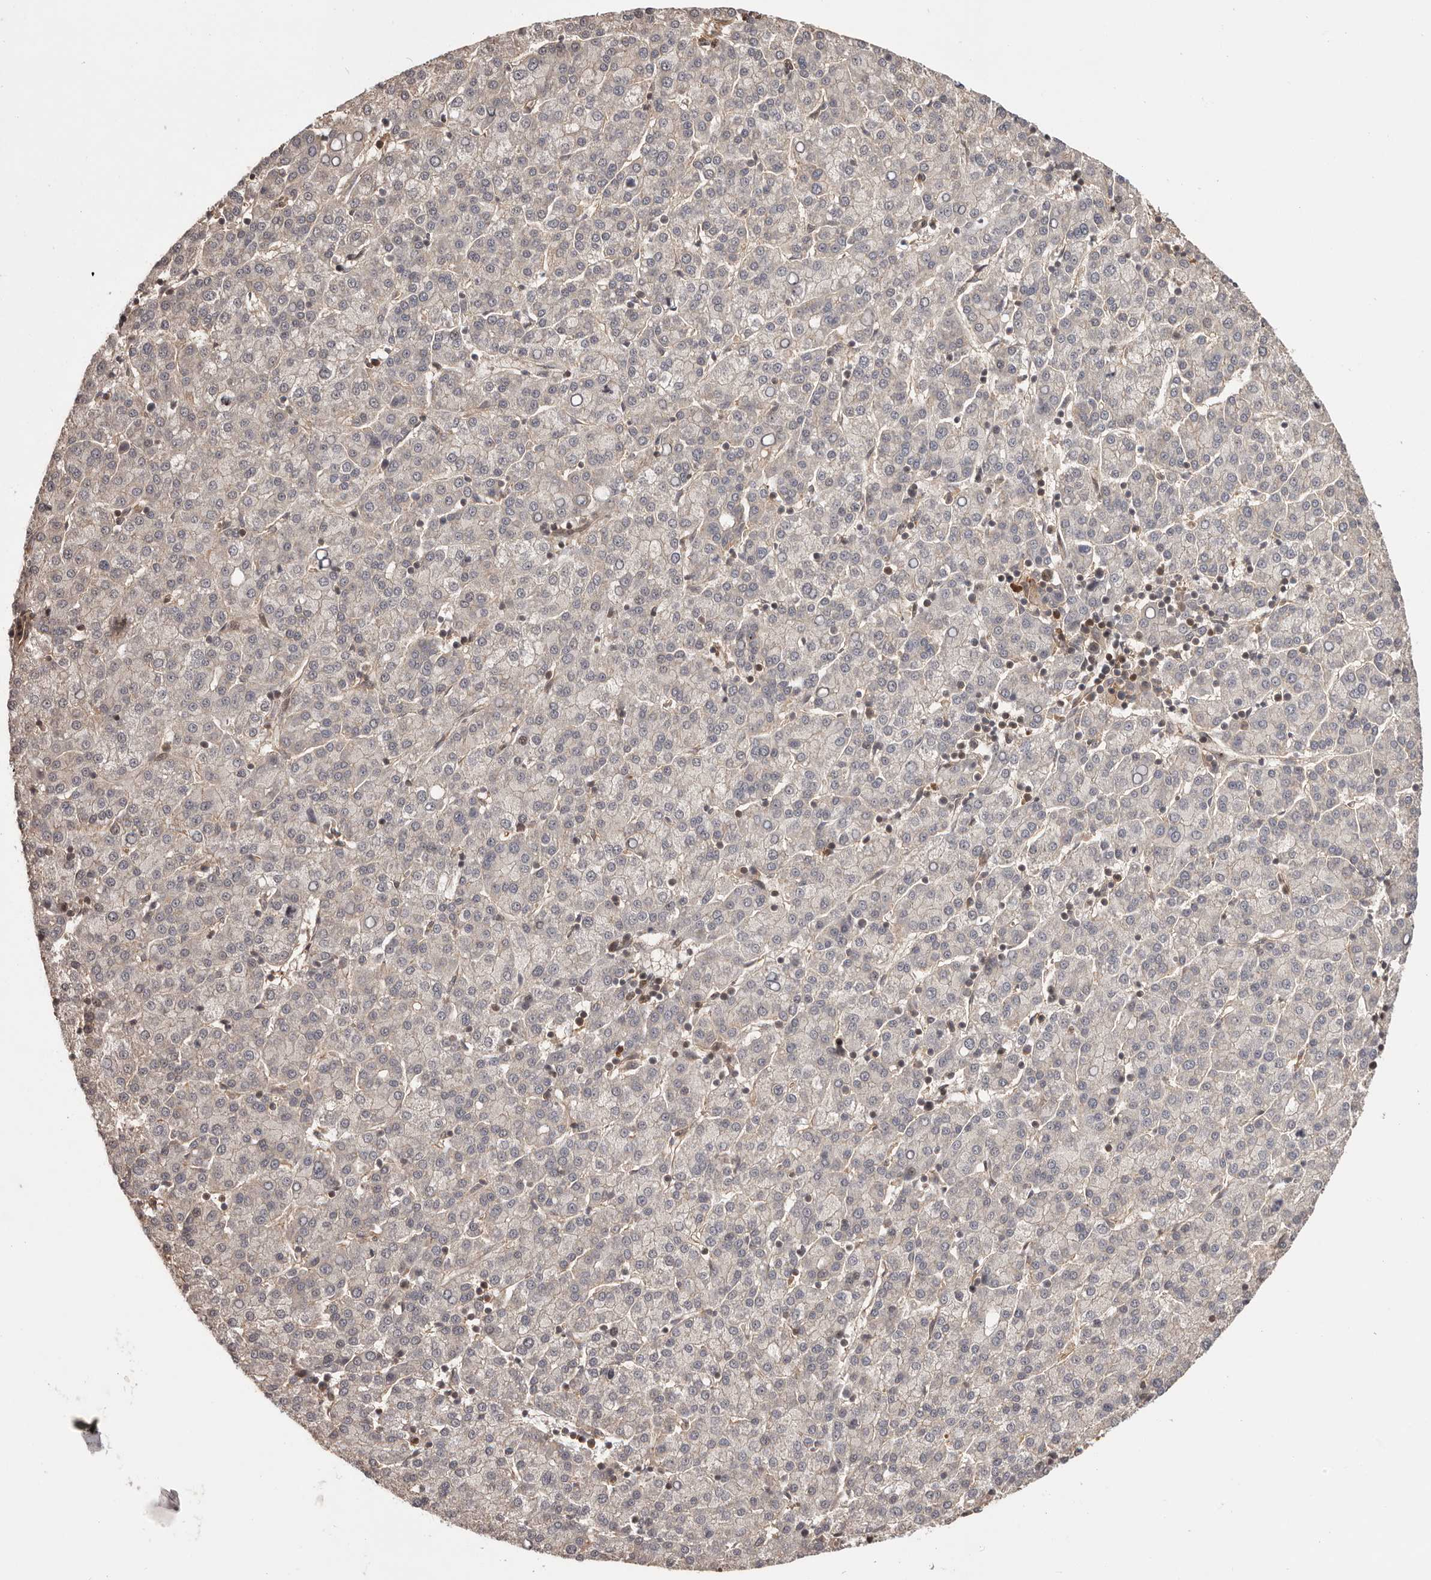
{"staining": {"intensity": "negative", "quantity": "none", "location": "none"}, "tissue": "liver cancer", "cell_type": "Tumor cells", "image_type": "cancer", "snomed": [{"axis": "morphology", "description": "Carcinoma, Hepatocellular, NOS"}, {"axis": "topography", "description": "Liver"}], "caption": "Tumor cells show no significant protein positivity in liver hepatocellular carcinoma. (DAB immunohistochemistry (IHC) with hematoxylin counter stain).", "gene": "NFKBIA", "patient": {"sex": "female", "age": 58}}